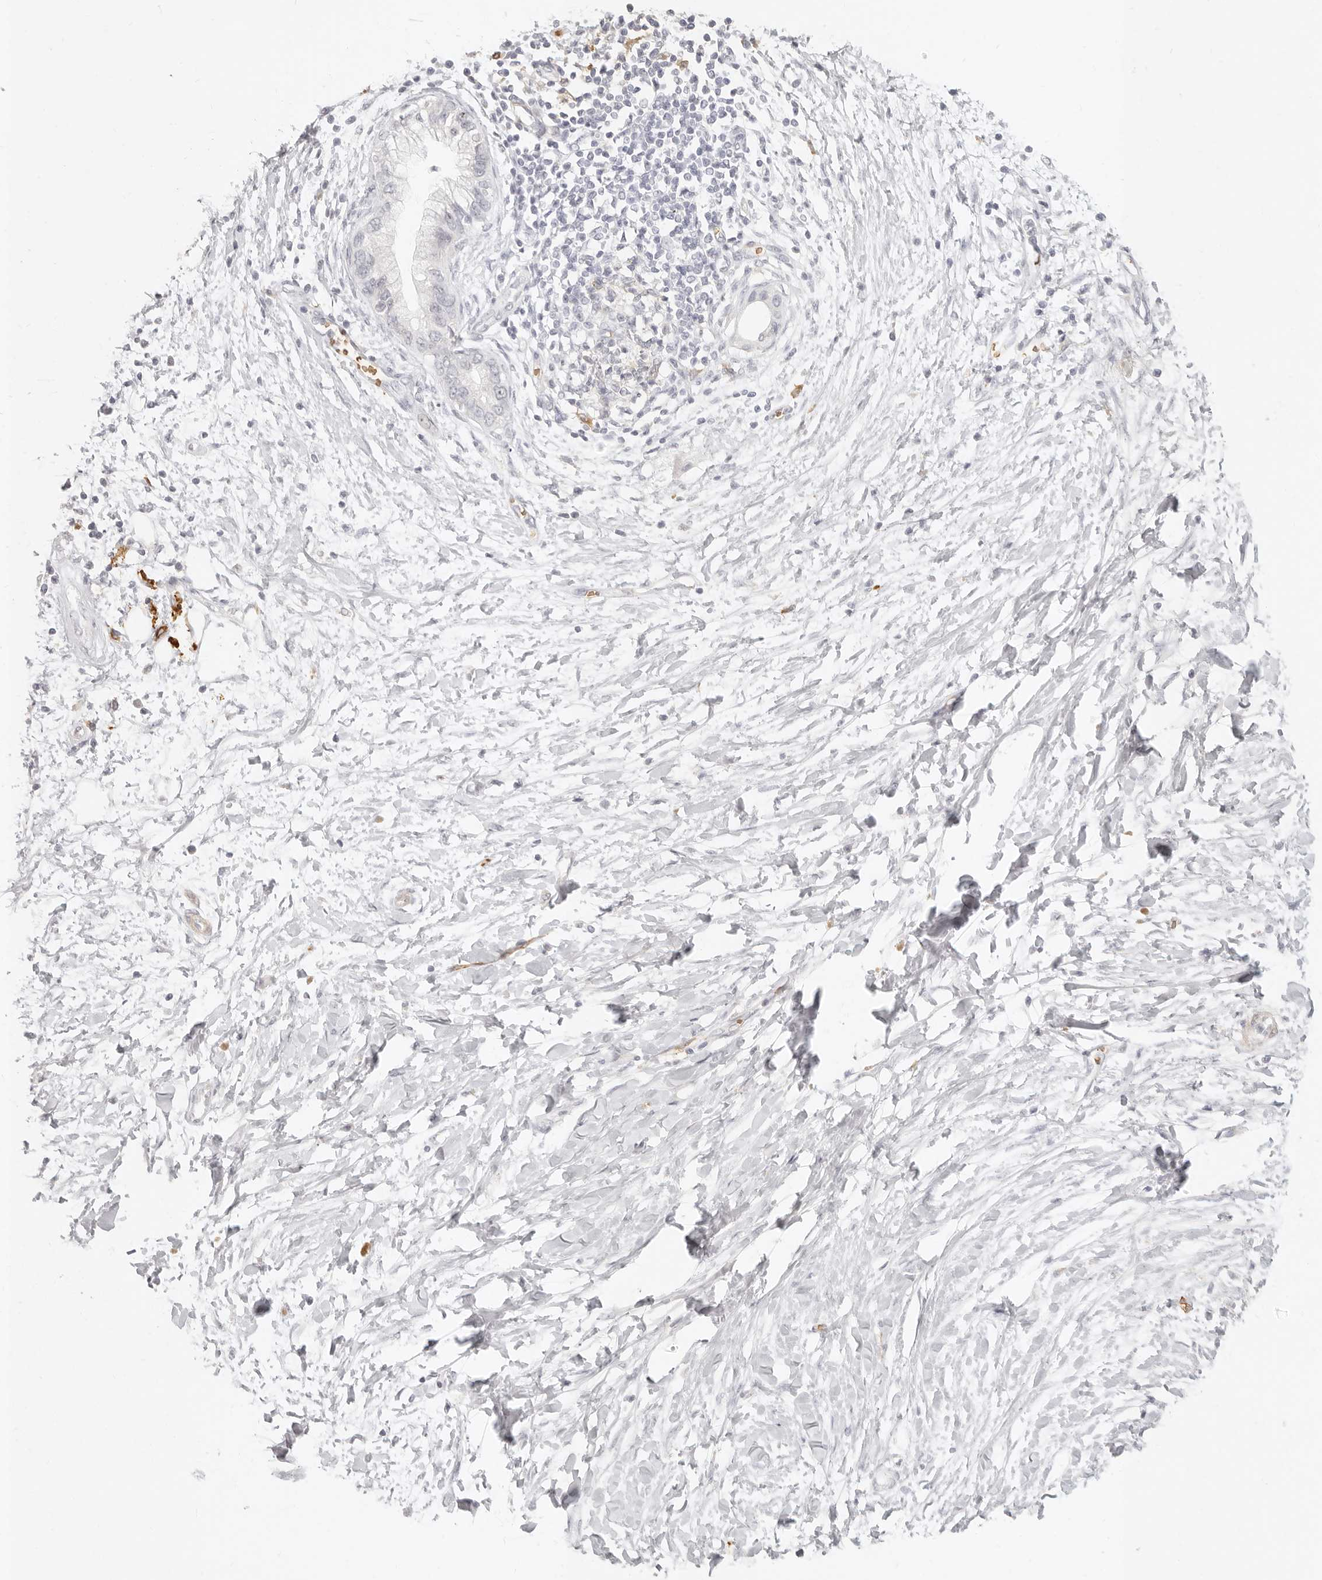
{"staining": {"intensity": "negative", "quantity": "none", "location": "none"}, "tissue": "pancreatic cancer", "cell_type": "Tumor cells", "image_type": "cancer", "snomed": [{"axis": "morphology", "description": "Normal tissue, NOS"}, {"axis": "morphology", "description": "Adenocarcinoma, NOS"}, {"axis": "topography", "description": "Pancreas"}, {"axis": "topography", "description": "Peripheral nerve tissue"}], "caption": "Tumor cells are negative for brown protein staining in adenocarcinoma (pancreatic). (IHC, brightfield microscopy, high magnification).", "gene": "NIBAN1", "patient": {"sex": "male", "age": 59}}